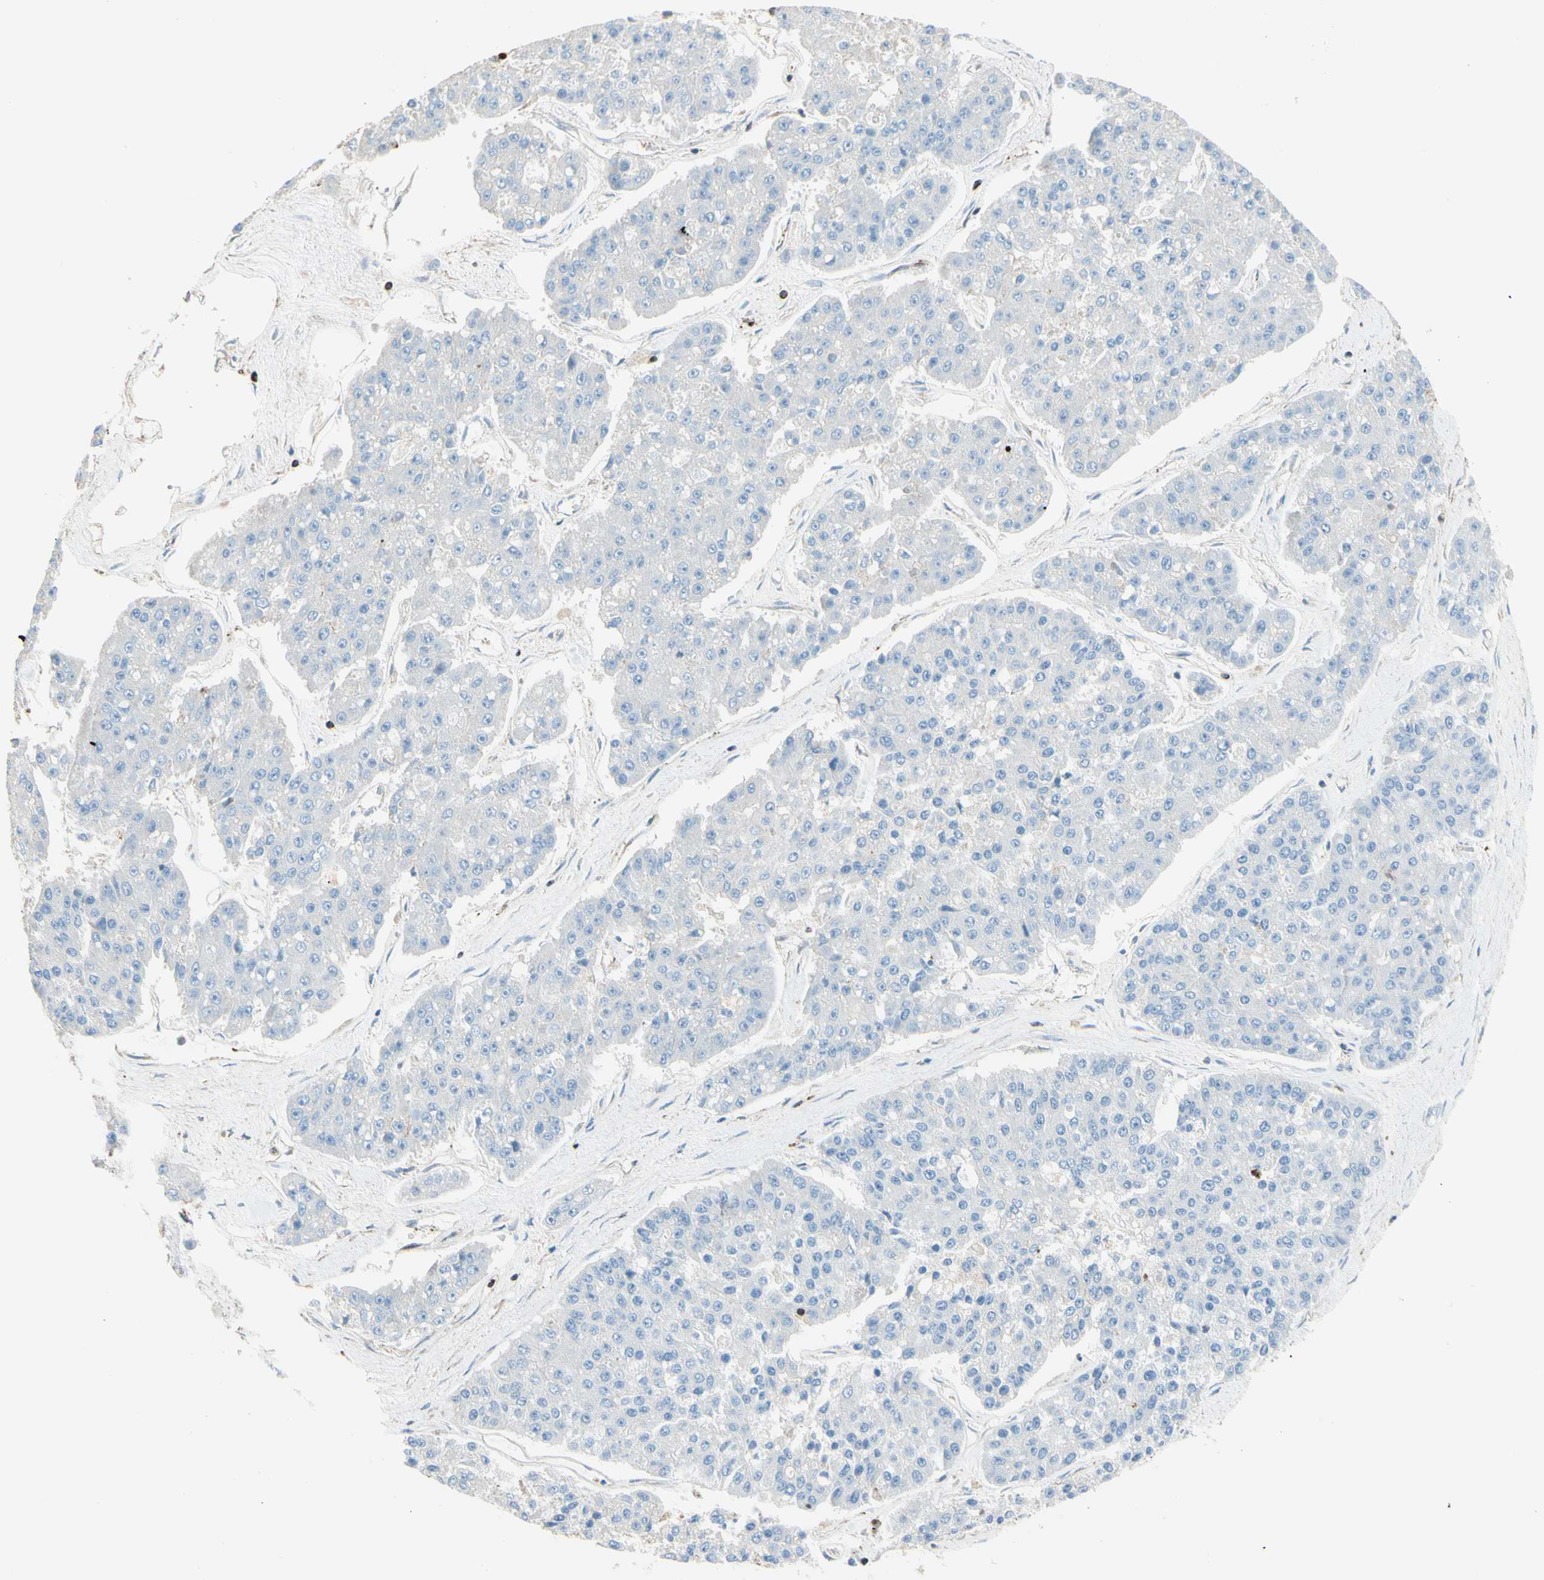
{"staining": {"intensity": "negative", "quantity": "none", "location": "none"}, "tissue": "pancreatic cancer", "cell_type": "Tumor cells", "image_type": "cancer", "snomed": [{"axis": "morphology", "description": "Adenocarcinoma, NOS"}, {"axis": "topography", "description": "Pancreas"}], "caption": "This histopathology image is of adenocarcinoma (pancreatic) stained with immunohistochemistry to label a protein in brown with the nuclei are counter-stained blue. There is no expression in tumor cells.", "gene": "SEMA4C", "patient": {"sex": "male", "age": 50}}